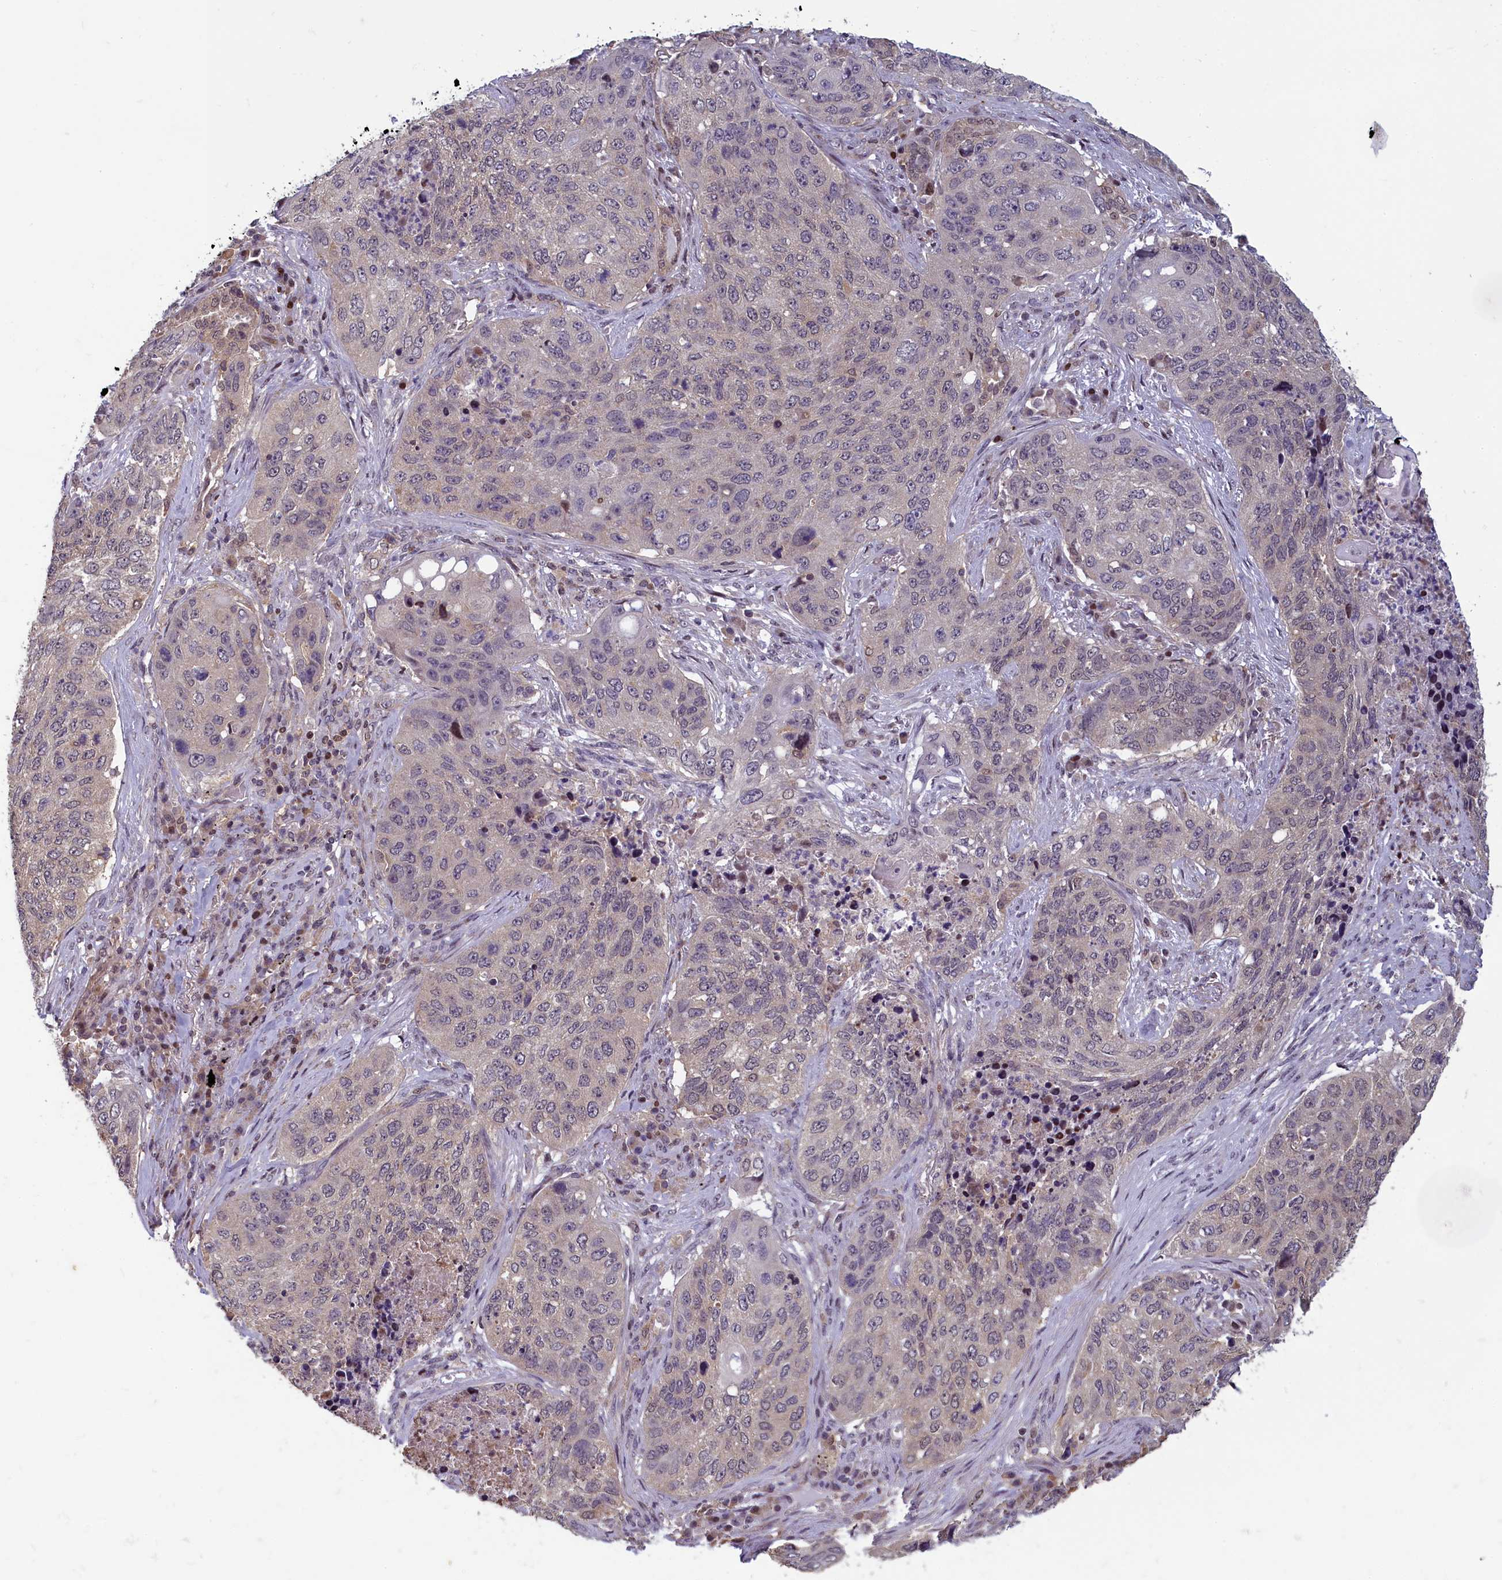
{"staining": {"intensity": "negative", "quantity": "none", "location": "none"}, "tissue": "lung cancer", "cell_type": "Tumor cells", "image_type": "cancer", "snomed": [{"axis": "morphology", "description": "Squamous cell carcinoma, NOS"}, {"axis": "topography", "description": "Lung"}], "caption": "IHC histopathology image of human squamous cell carcinoma (lung) stained for a protein (brown), which demonstrates no expression in tumor cells. The staining was performed using DAB to visualize the protein expression in brown, while the nuclei were stained in blue with hematoxylin (Magnification: 20x).", "gene": "NUBP1", "patient": {"sex": "female", "age": 63}}